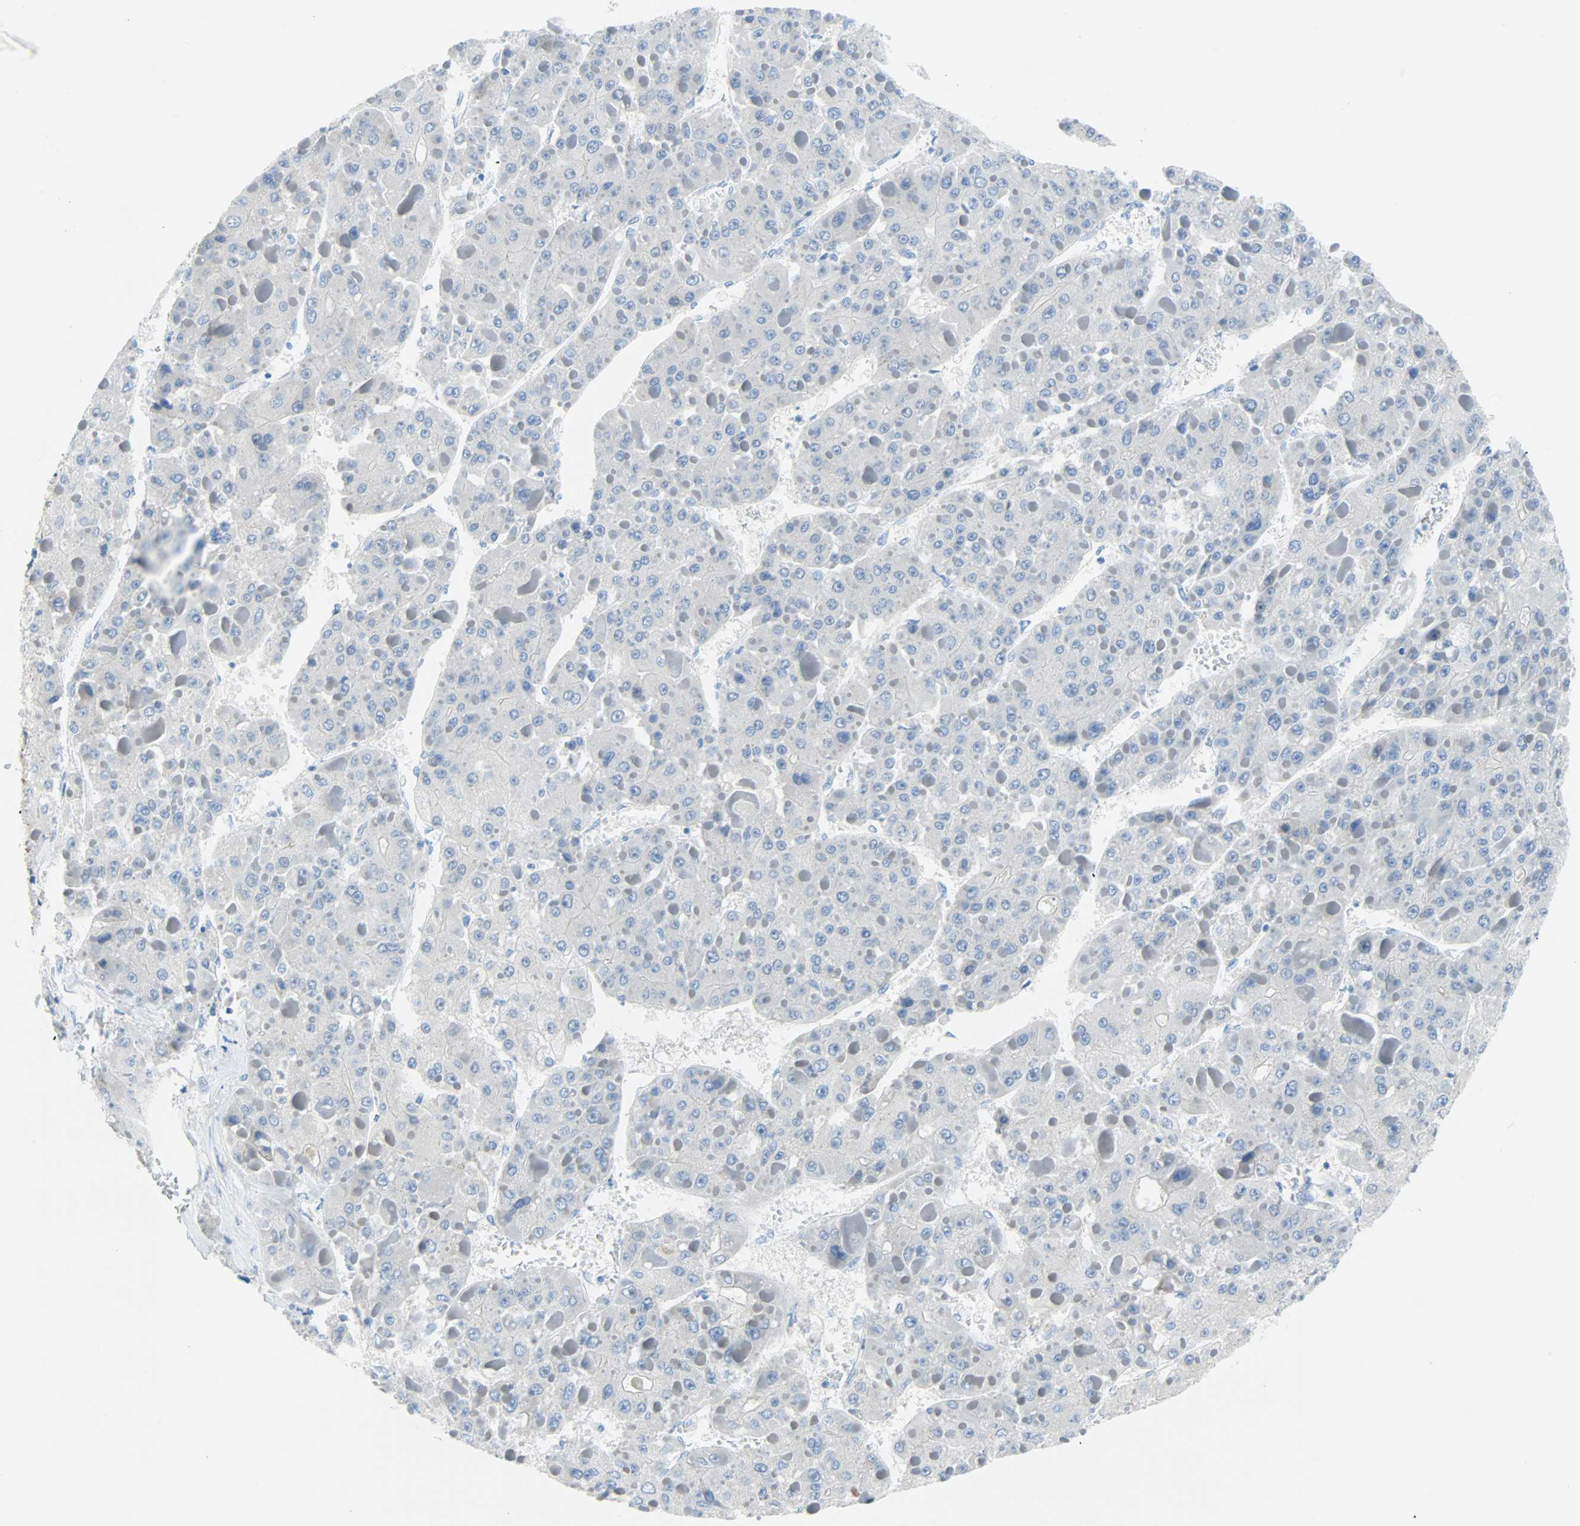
{"staining": {"intensity": "negative", "quantity": "none", "location": "none"}, "tissue": "liver cancer", "cell_type": "Tumor cells", "image_type": "cancer", "snomed": [{"axis": "morphology", "description": "Carcinoma, Hepatocellular, NOS"}, {"axis": "topography", "description": "Liver"}], "caption": "Tumor cells show no significant protein positivity in liver cancer (hepatocellular carcinoma).", "gene": "PDPN", "patient": {"sex": "female", "age": 73}}